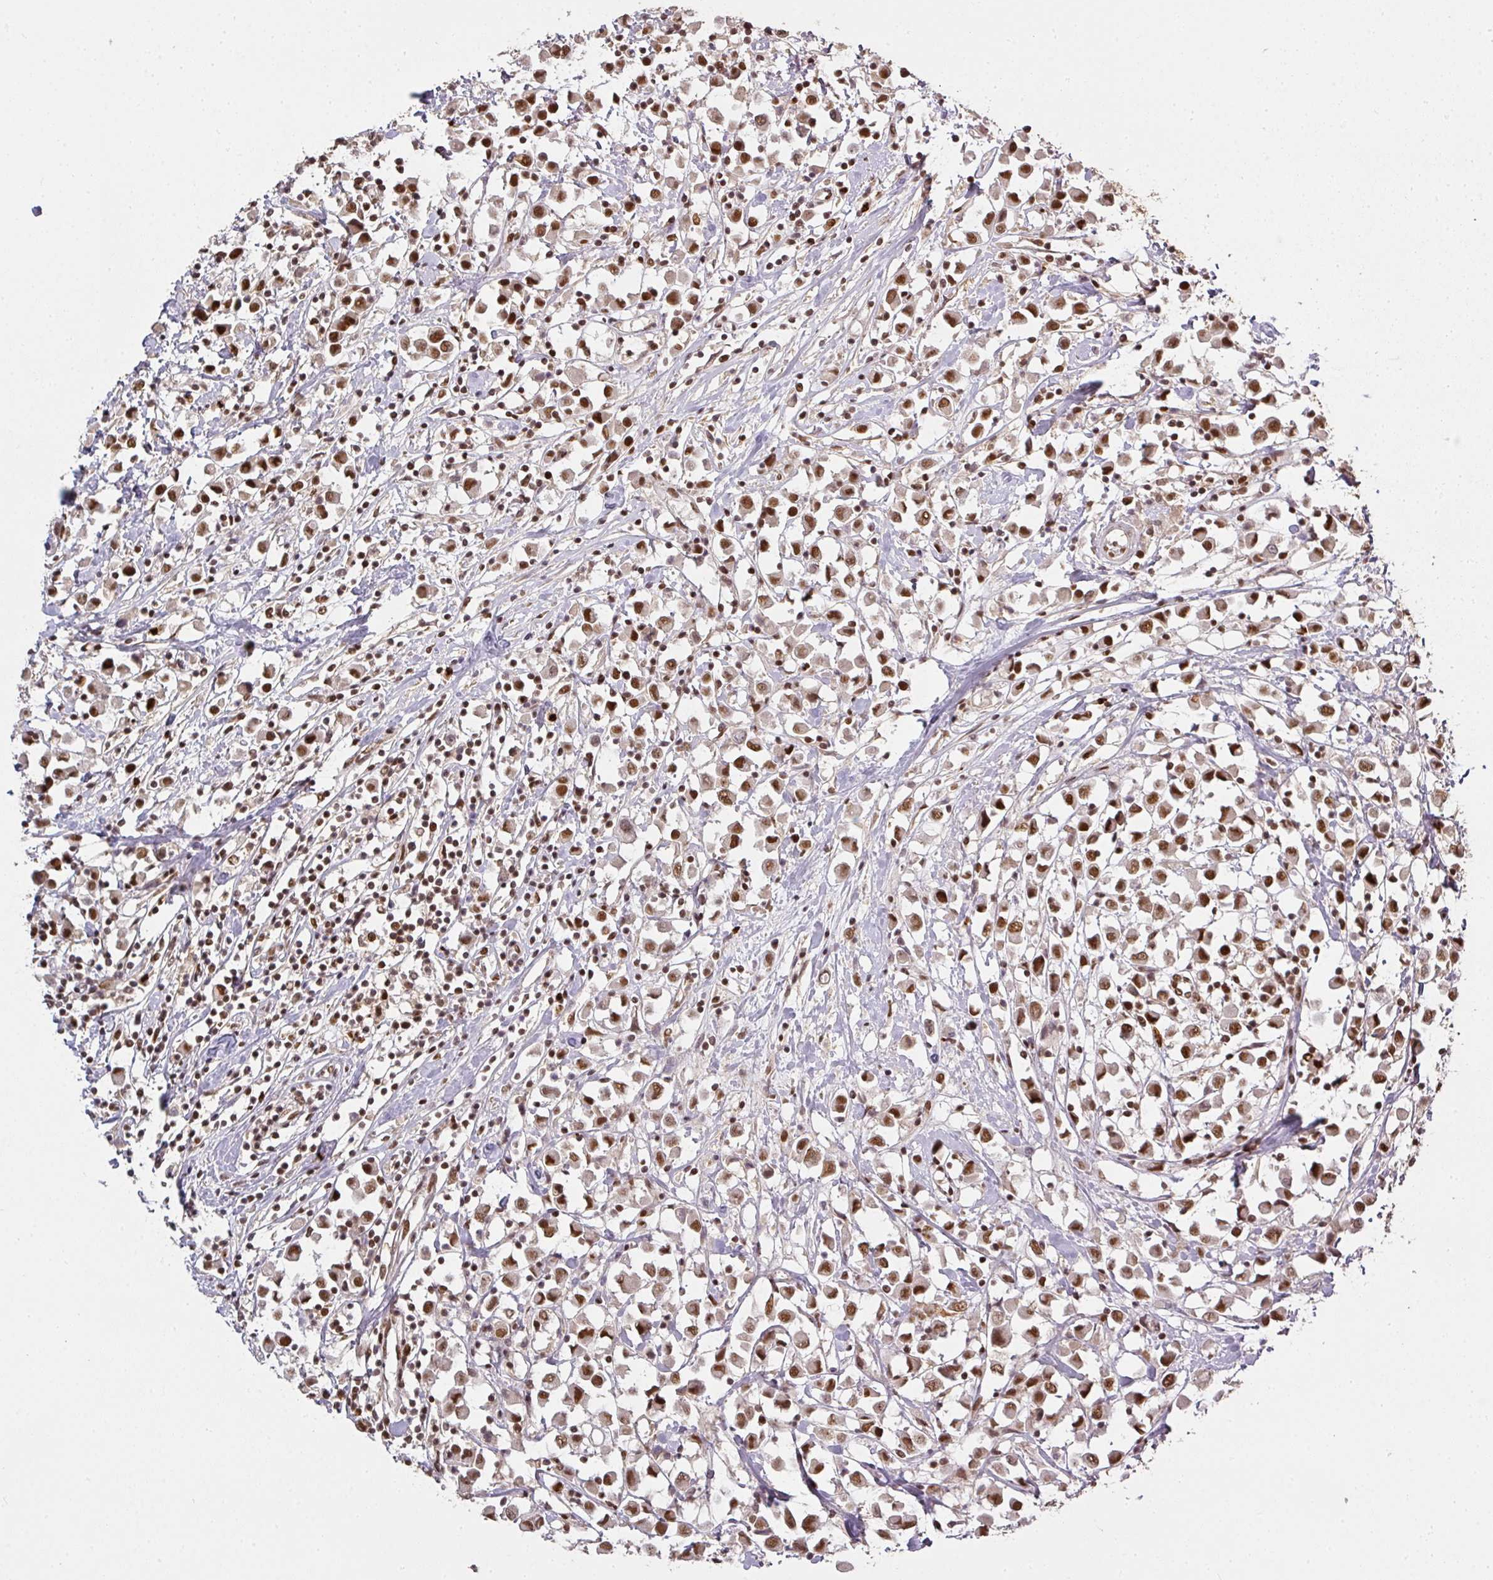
{"staining": {"intensity": "moderate", "quantity": ">75%", "location": "nuclear"}, "tissue": "breast cancer", "cell_type": "Tumor cells", "image_type": "cancer", "snomed": [{"axis": "morphology", "description": "Duct carcinoma"}, {"axis": "topography", "description": "Breast"}], "caption": "DAB (3,3'-diaminobenzidine) immunohistochemical staining of human breast cancer (intraductal carcinoma) demonstrates moderate nuclear protein positivity in approximately >75% of tumor cells.", "gene": "GPRIN2", "patient": {"sex": "female", "age": 61}}